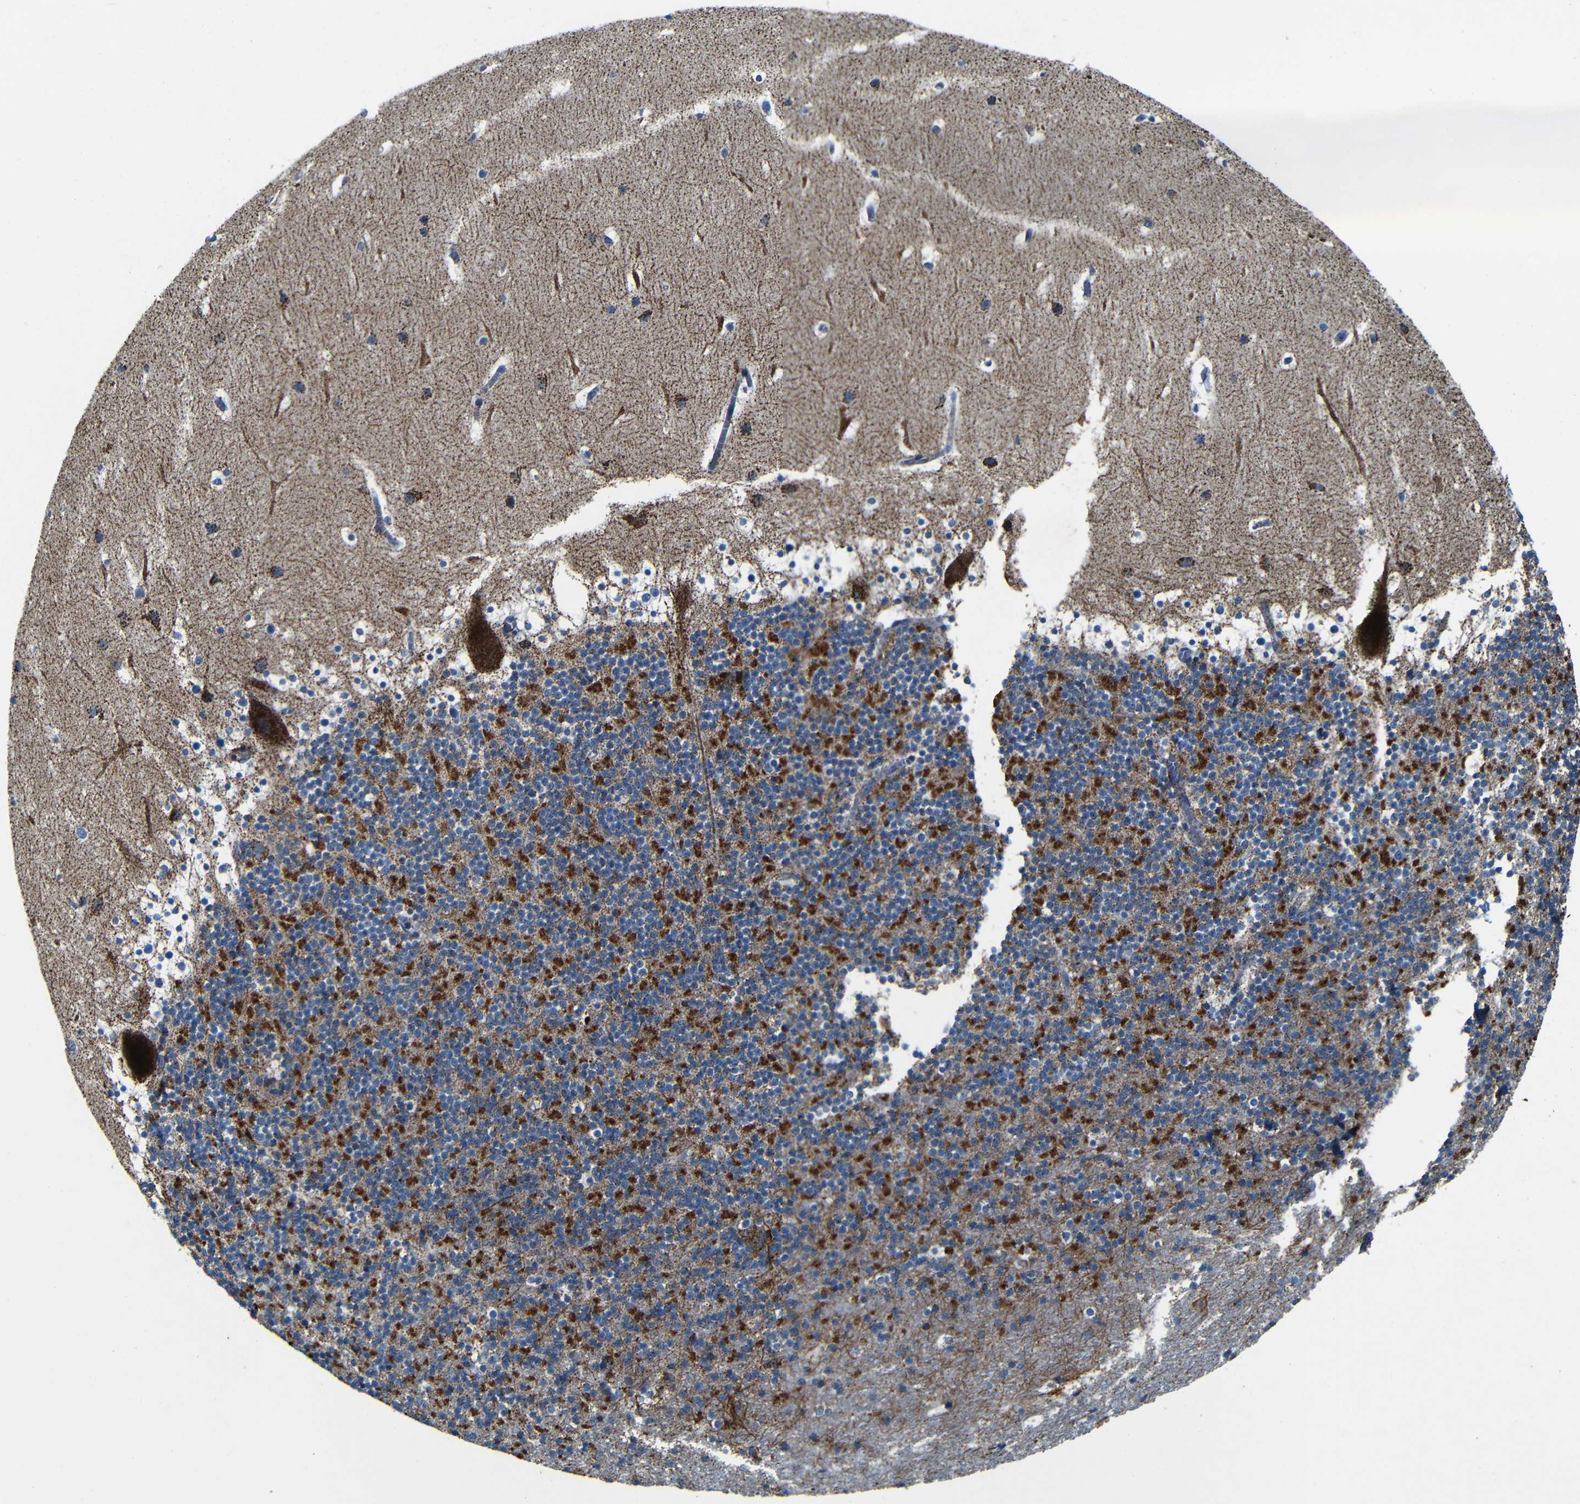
{"staining": {"intensity": "strong", "quantity": "25%-75%", "location": "cytoplasmic/membranous"}, "tissue": "cerebellum", "cell_type": "Cells in granular layer", "image_type": "normal", "snomed": [{"axis": "morphology", "description": "Normal tissue, NOS"}, {"axis": "topography", "description": "Cerebellum"}], "caption": "About 25%-75% of cells in granular layer in normal cerebellum exhibit strong cytoplasmic/membranous protein expression as visualized by brown immunohistochemical staining.", "gene": "WSCD2", "patient": {"sex": "male", "age": 45}}